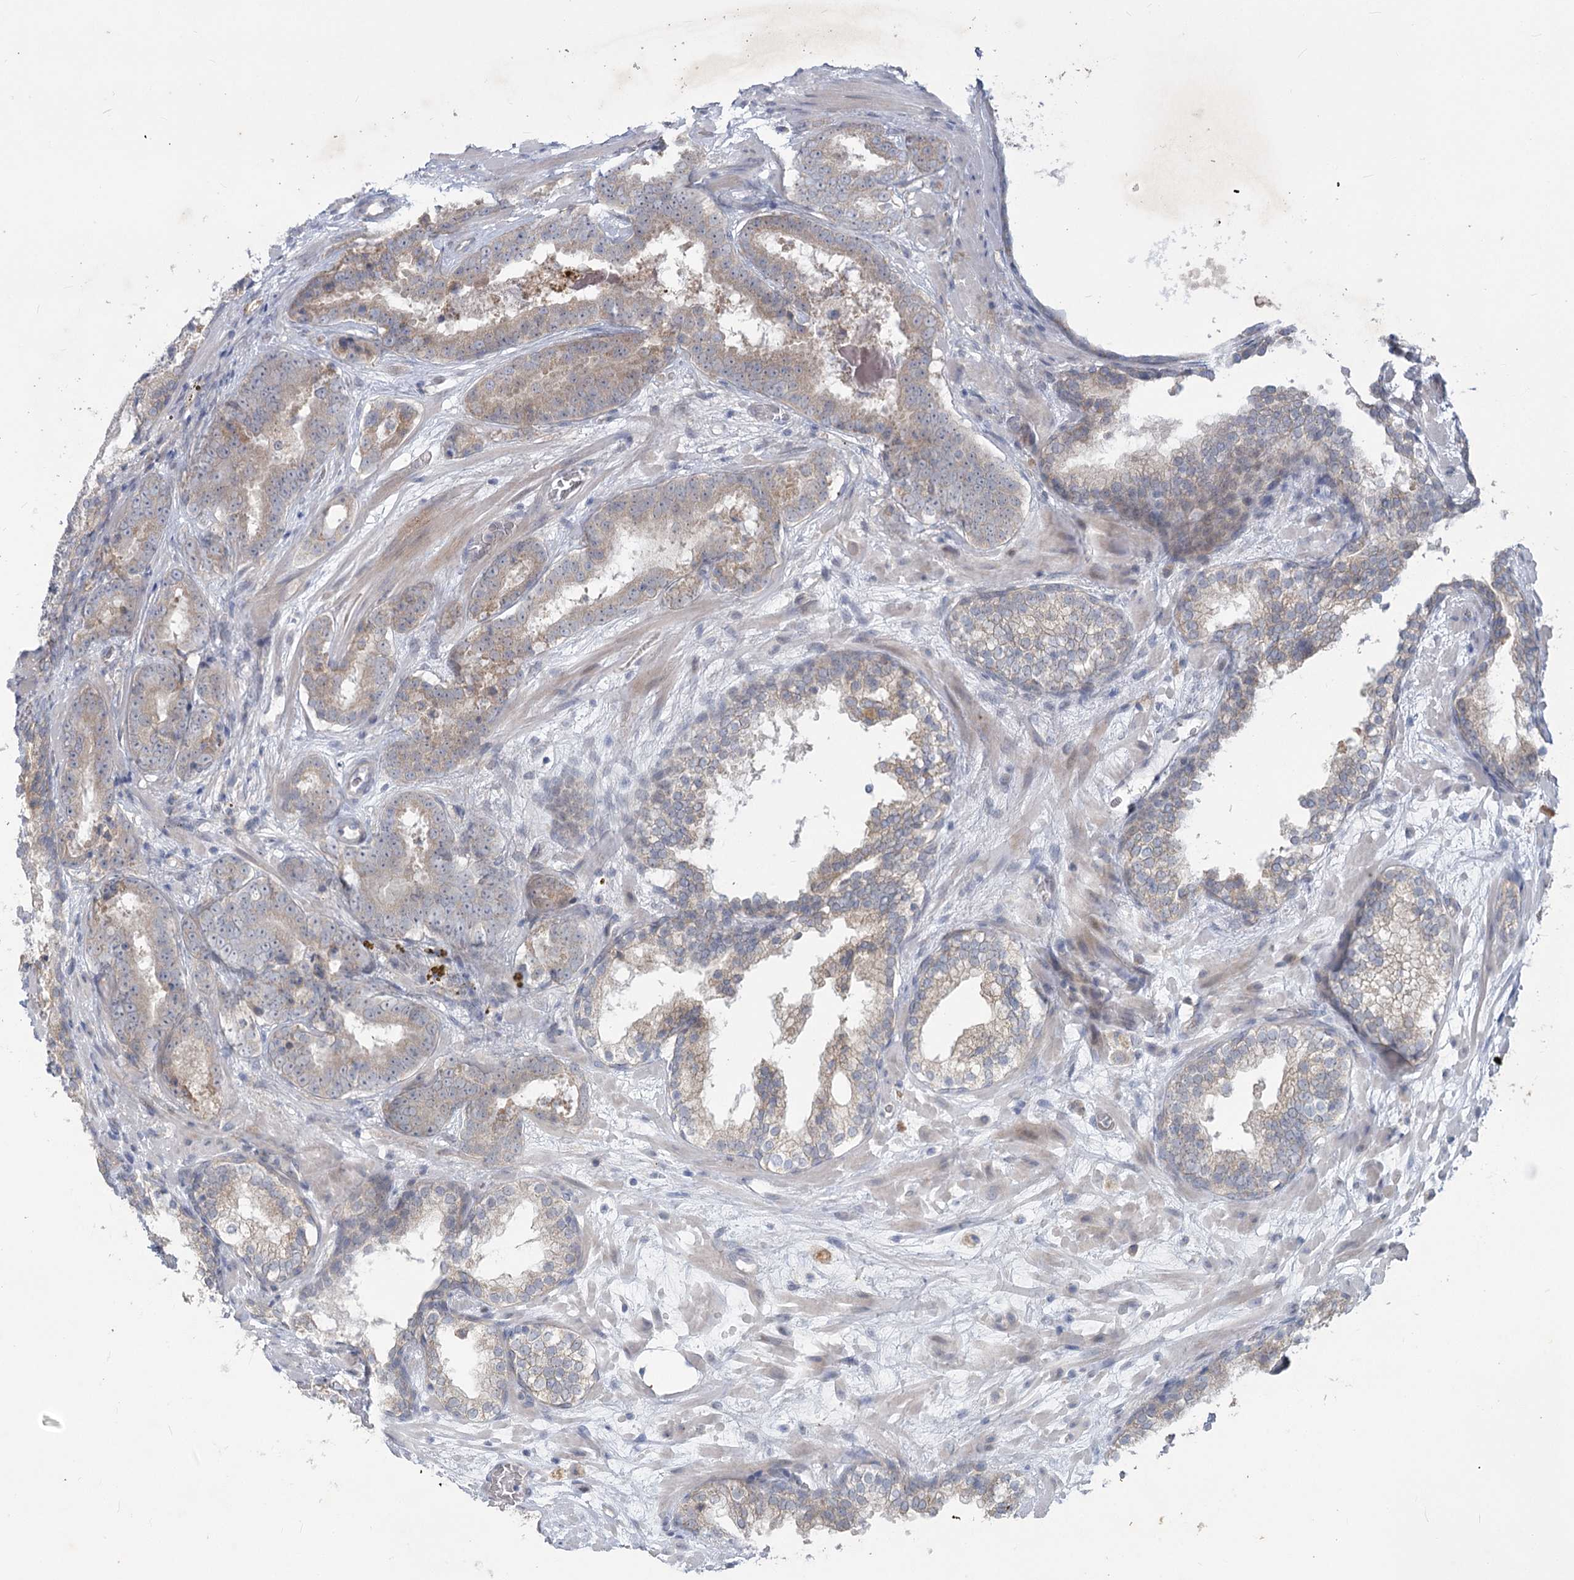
{"staining": {"intensity": "weak", "quantity": "25%-75%", "location": "cytoplasmic/membranous"}, "tissue": "prostate cancer", "cell_type": "Tumor cells", "image_type": "cancer", "snomed": [{"axis": "morphology", "description": "Adenocarcinoma, High grade"}, {"axis": "topography", "description": "Prostate"}], "caption": "Immunohistochemical staining of prostate cancer (adenocarcinoma (high-grade)) demonstrates weak cytoplasmic/membranous protein positivity in about 25%-75% of tumor cells.", "gene": "PLA2G12A", "patient": {"sex": "male", "age": 57}}